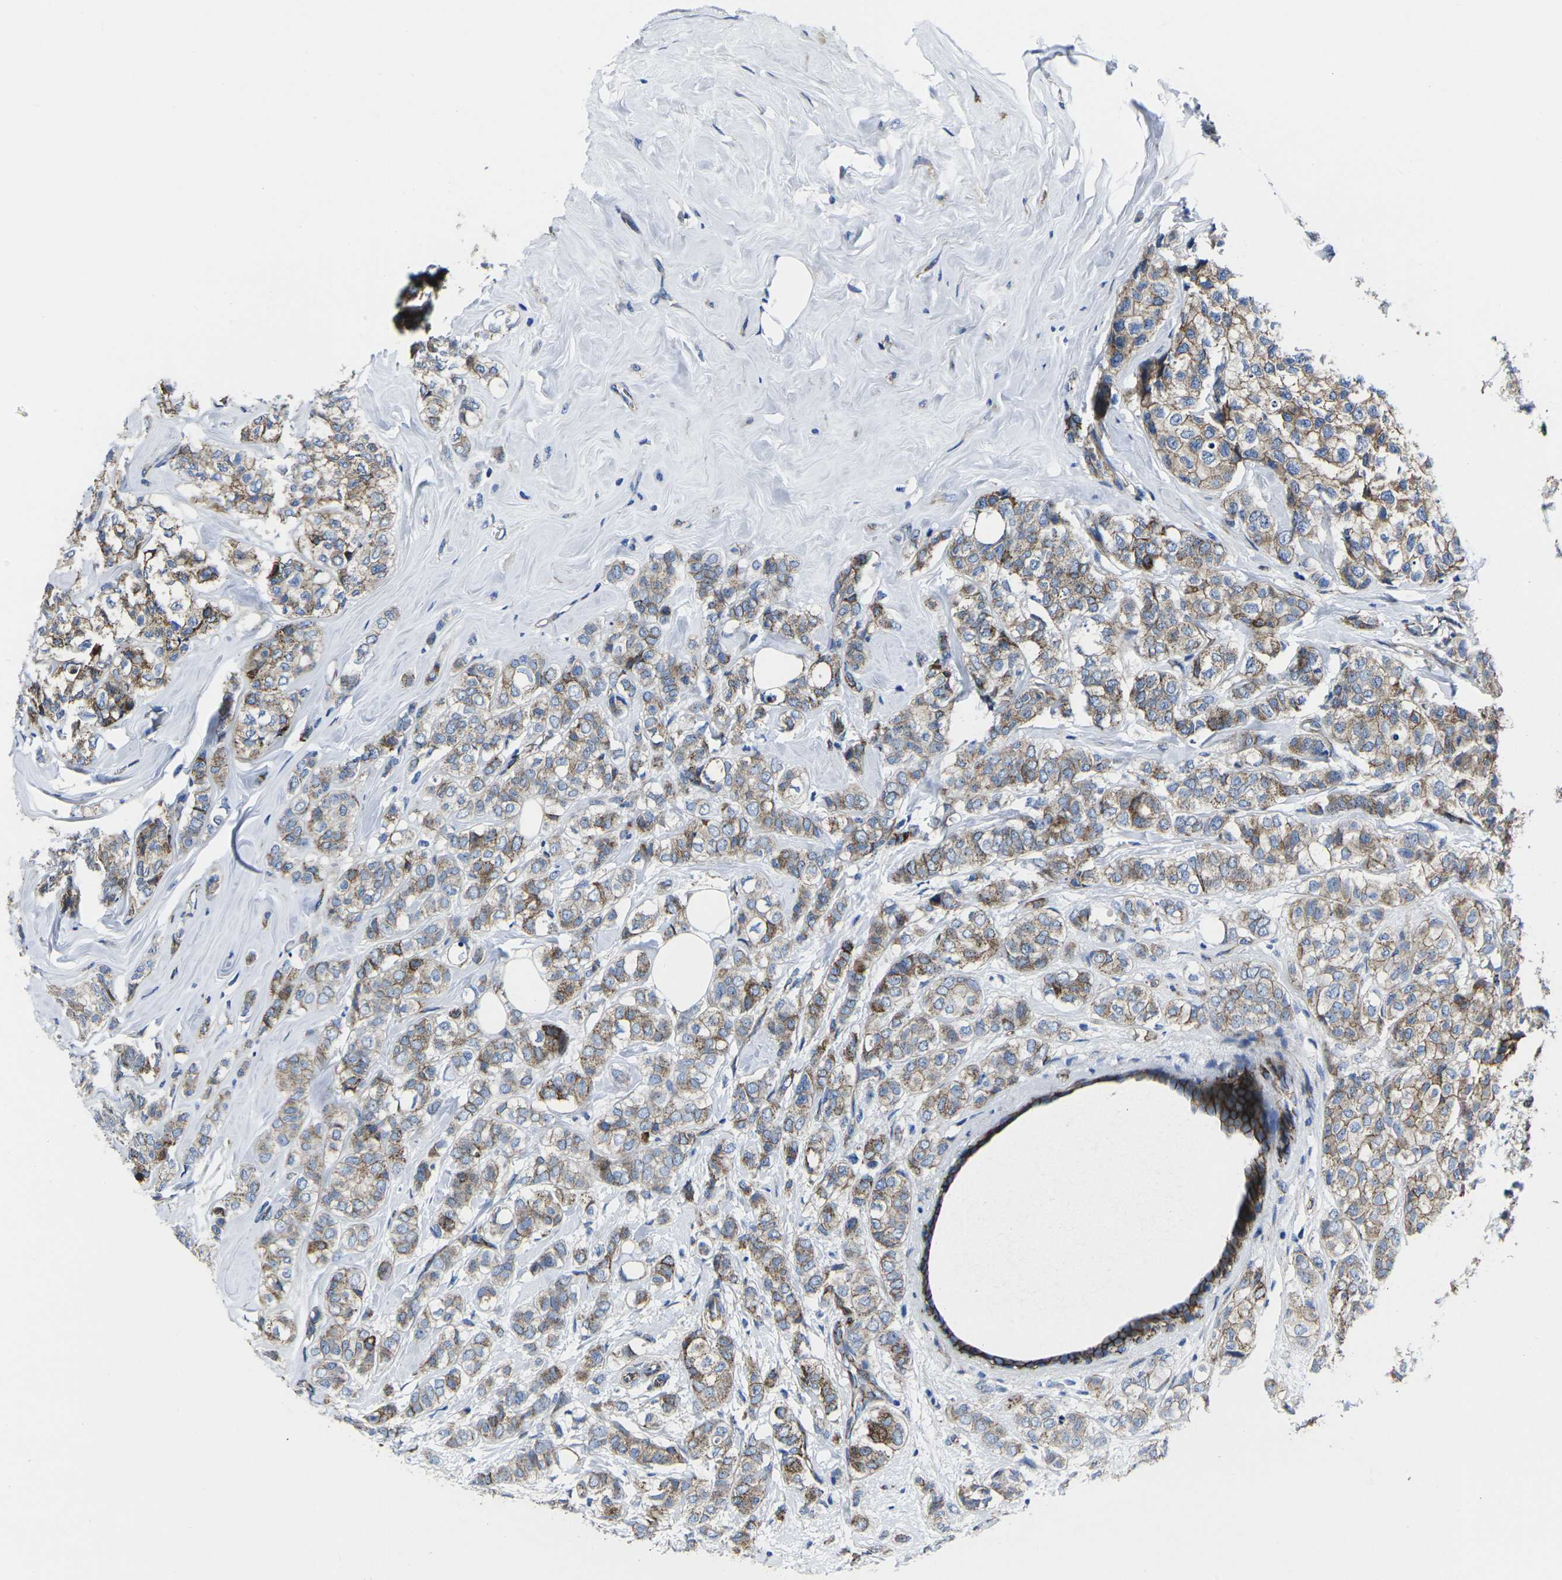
{"staining": {"intensity": "moderate", "quantity": ">75%", "location": "cytoplasmic/membranous"}, "tissue": "breast cancer", "cell_type": "Tumor cells", "image_type": "cancer", "snomed": [{"axis": "morphology", "description": "Duct carcinoma"}, {"axis": "topography", "description": "Breast"}], "caption": "A histopathology image showing moderate cytoplasmic/membranous staining in about >75% of tumor cells in breast invasive ductal carcinoma, as visualized by brown immunohistochemical staining.", "gene": "NUMB", "patient": {"sex": "female", "age": 40}}